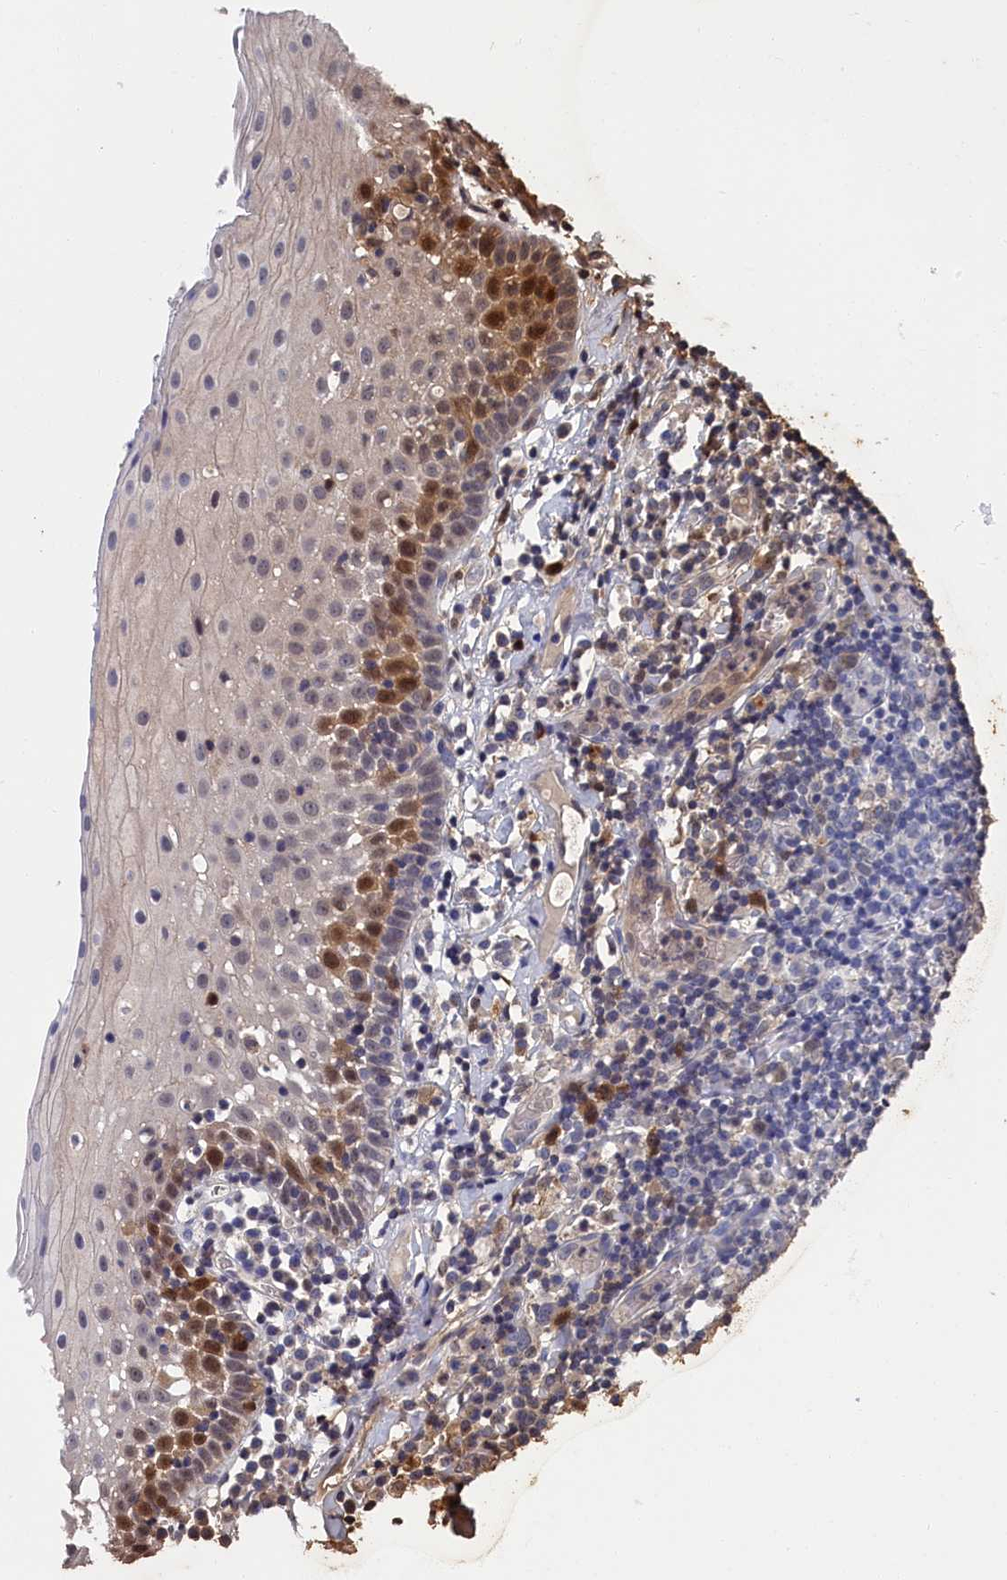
{"staining": {"intensity": "moderate", "quantity": "<25%", "location": "nuclear"}, "tissue": "oral mucosa", "cell_type": "Squamous epithelial cells", "image_type": "normal", "snomed": [{"axis": "morphology", "description": "Normal tissue, NOS"}, {"axis": "topography", "description": "Oral tissue"}], "caption": "Squamous epithelial cells exhibit moderate nuclear positivity in approximately <25% of cells in unremarkable oral mucosa. The staining was performed using DAB (3,3'-diaminobenzidine), with brown indicating positive protein expression. Nuclei are stained blue with hematoxylin.", "gene": "RMI2", "patient": {"sex": "female", "age": 69}}